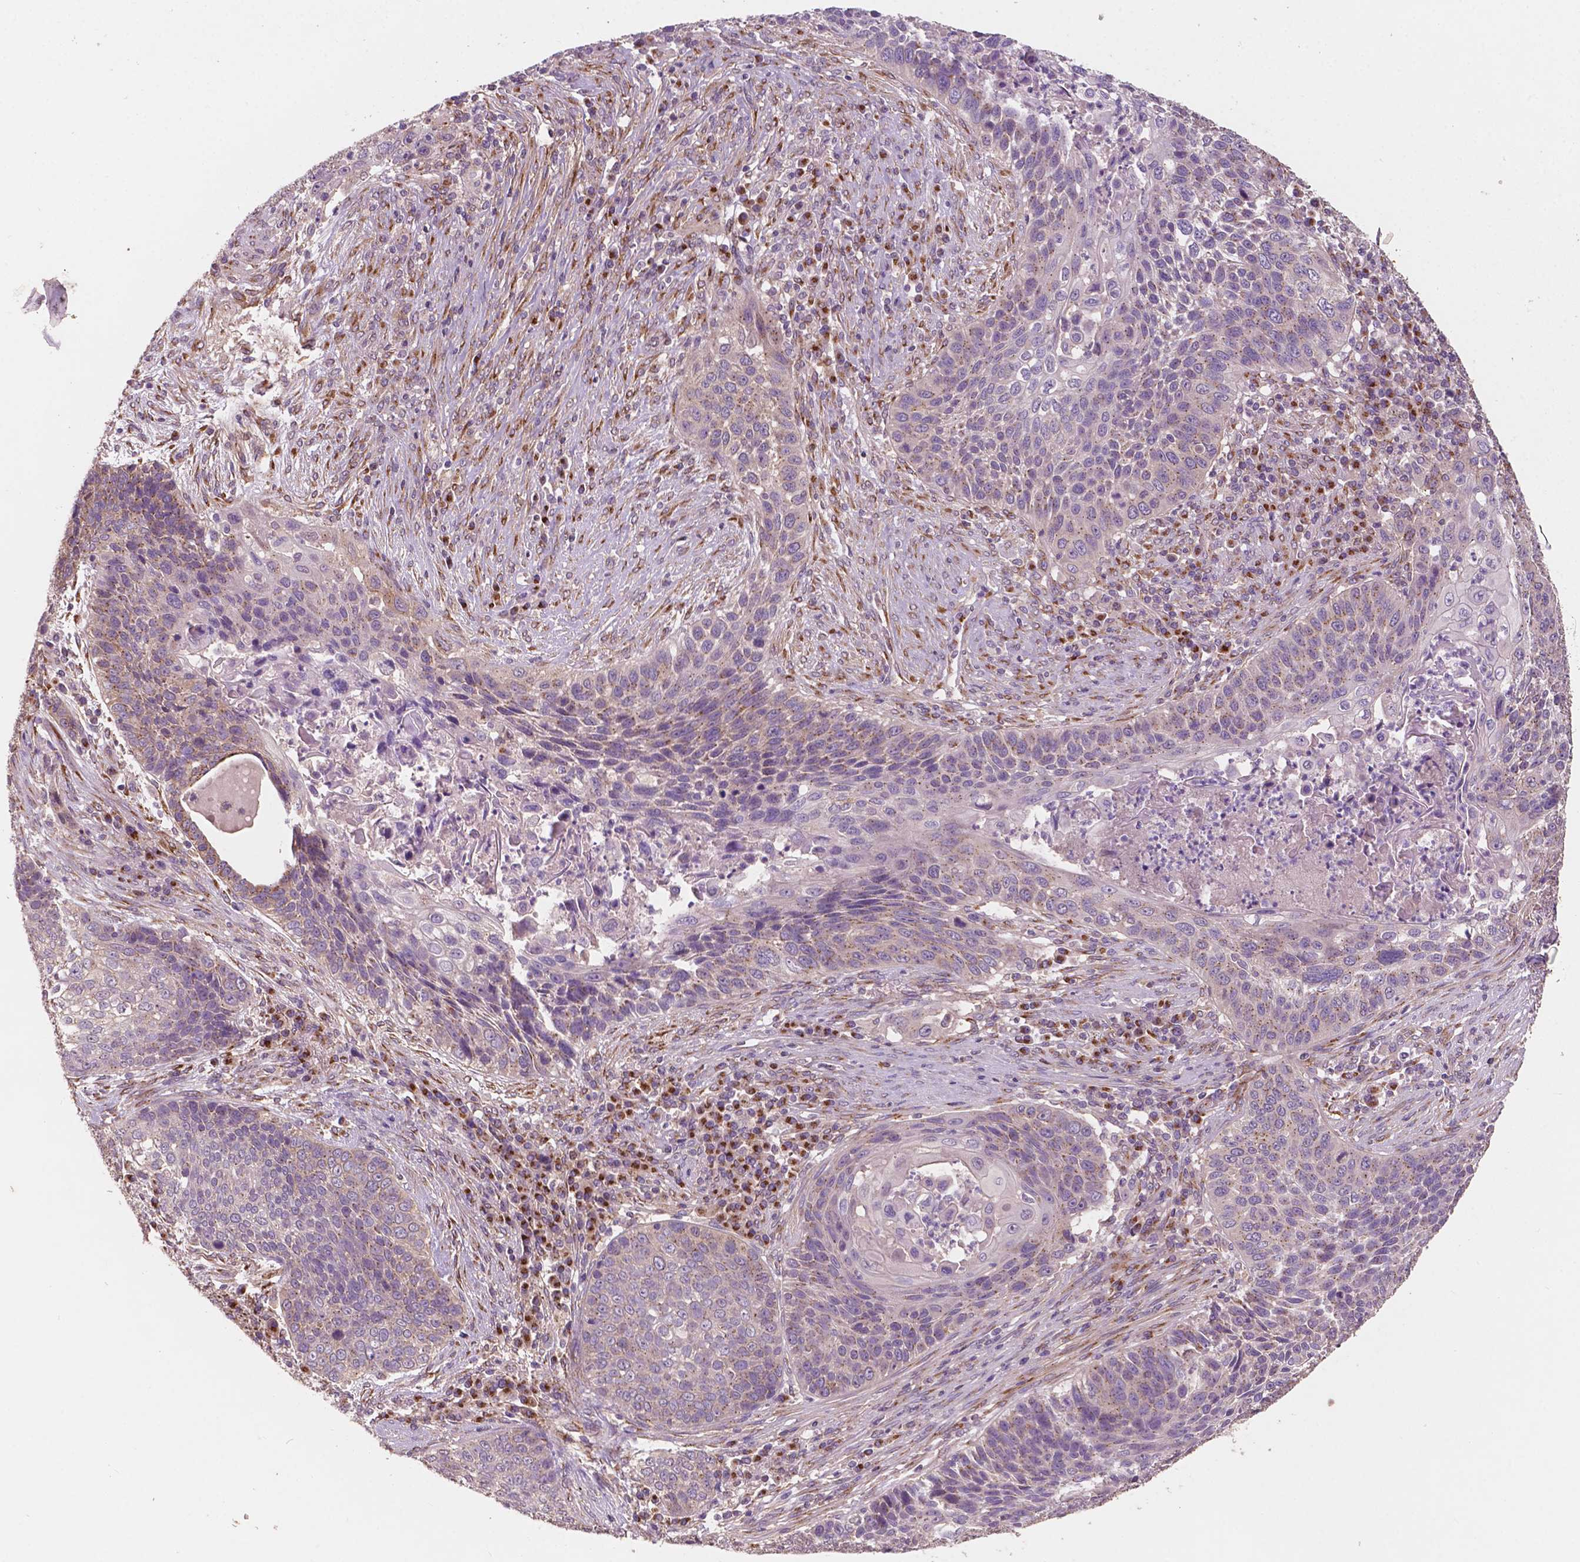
{"staining": {"intensity": "weak", "quantity": "25%-75%", "location": "cytoplasmic/membranous"}, "tissue": "lung cancer", "cell_type": "Tumor cells", "image_type": "cancer", "snomed": [{"axis": "morphology", "description": "Squamous cell carcinoma, NOS"}, {"axis": "morphology", "description": "Squamous cell carcinoma, metastatic, NOS"}, {"axis": "topography", "description": "Lung"}, {"axis": "topography", "description": "Pleura, NOS"}], "caption": "Lung cancer (metastatic squamous cell carcinoma) stained with DAB (3,3'-diaminobenzidine) IHC demonstrates low levels of weak cytoplasmic/membranous expression in approximately 25%-75% of tumor cells.", "gene": "CHPT1", "patient": {"sex": "male", "age": 72}}